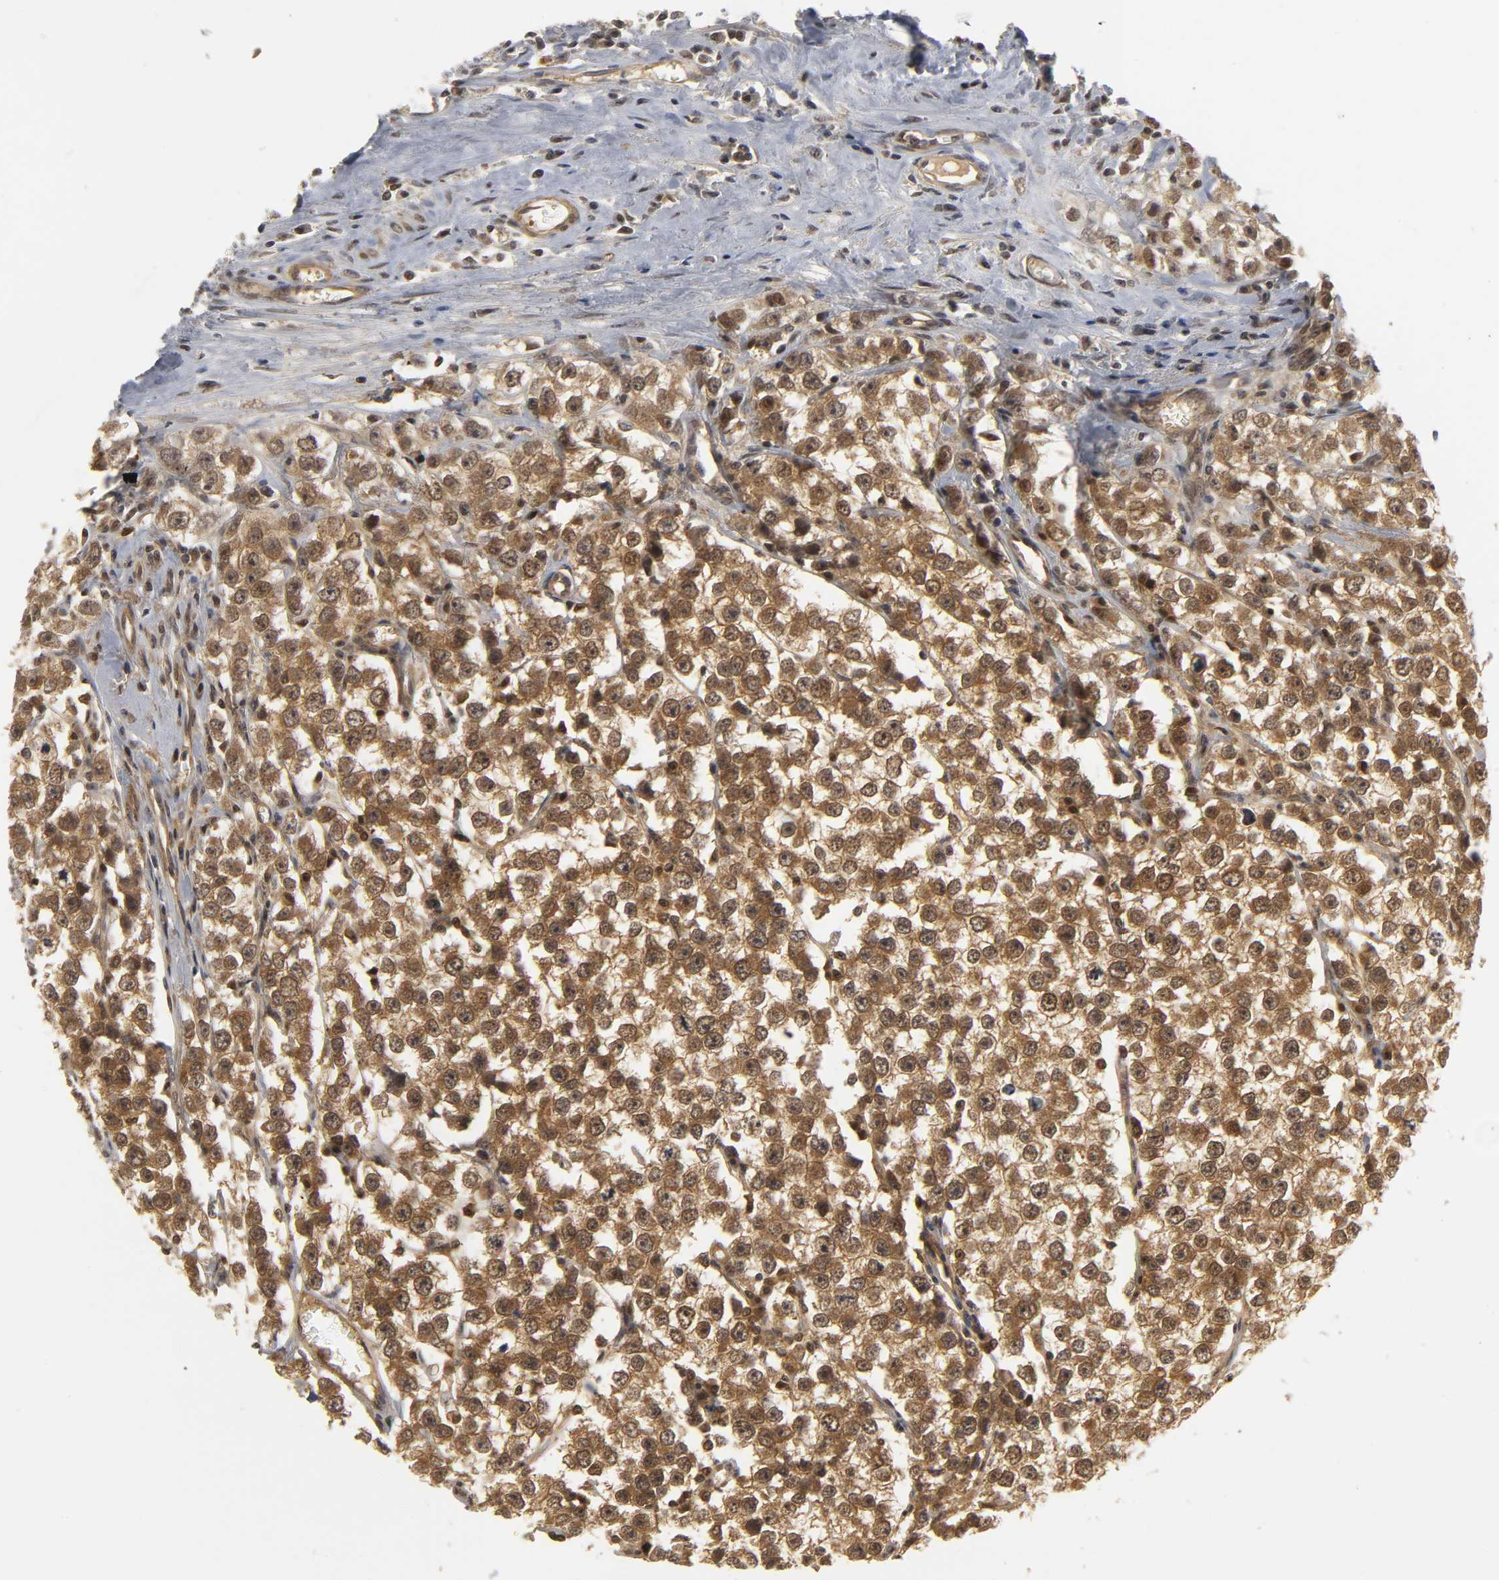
{"staining": {"intensity": "strong", "quantity": ">75%", "location": "cytoplasmic/membranous,nuclear"}, "tissue": "testis cancer", "cell_type": "Tumor cells", "image_type": "cancer", "snomed": [{"axis": "morphology", "description": "Seminoma, NOS"}, {"axis": "morphology", "description": "Carcinoma, Embryonal, NOS"}, {"axis": "topography", "description": "Testis"}], "caption": "Immunohistochemistry (IHC) staining of testis seminoma, which displays high levels of strong cytoplasmic/membranous and nuclear staining in about >75% of tumor cells indicating strong cytoplasmic/membranous and nuclear protein expression. The staining was performed using DAB (3,3'-diaminobenzidine) (brown) for protein detection and nuclei were counterstained in hematoxylin (blue).", "gene": "PARK7", "patient": {"sex": "male", "age": 52}}